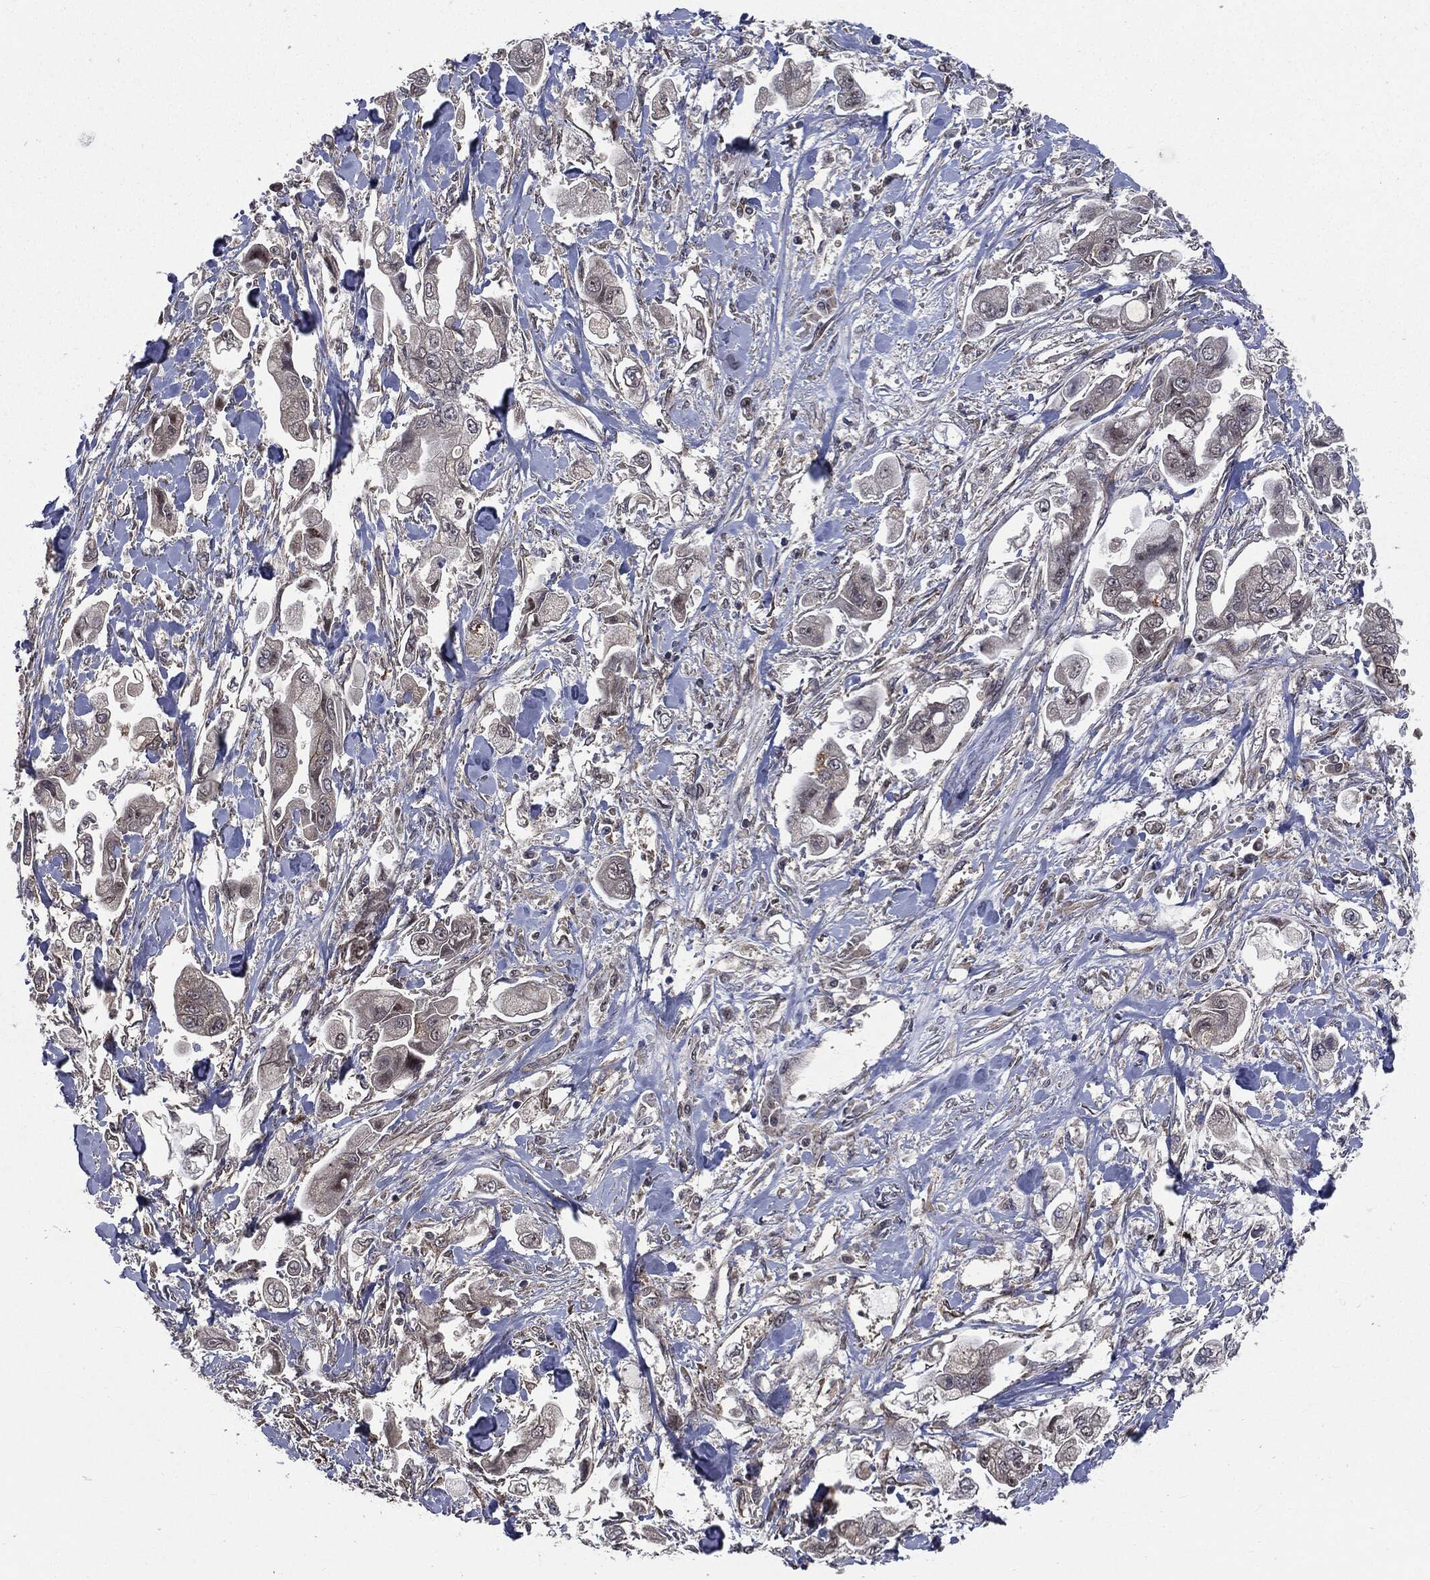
{"staining": {"intensity": "negative", "quantity": "none", "location": "none"}, "tissue": "stomach cancer", "cell_type": "Tumor cells", "image_type": "cancer", "snomed": [{"axis": "morphology", "description": "Adenocarcinoma, NOS"}, {"axis": "topography", "description": "Stomach"}], "caption": "Immunohistochemistry (IHC) of human stomach cancer (adenocarcinoma) exhibits no expression in tumor cells.", "gene": "TRMT1L", "patient": {"sex": "male", "age": 62}}